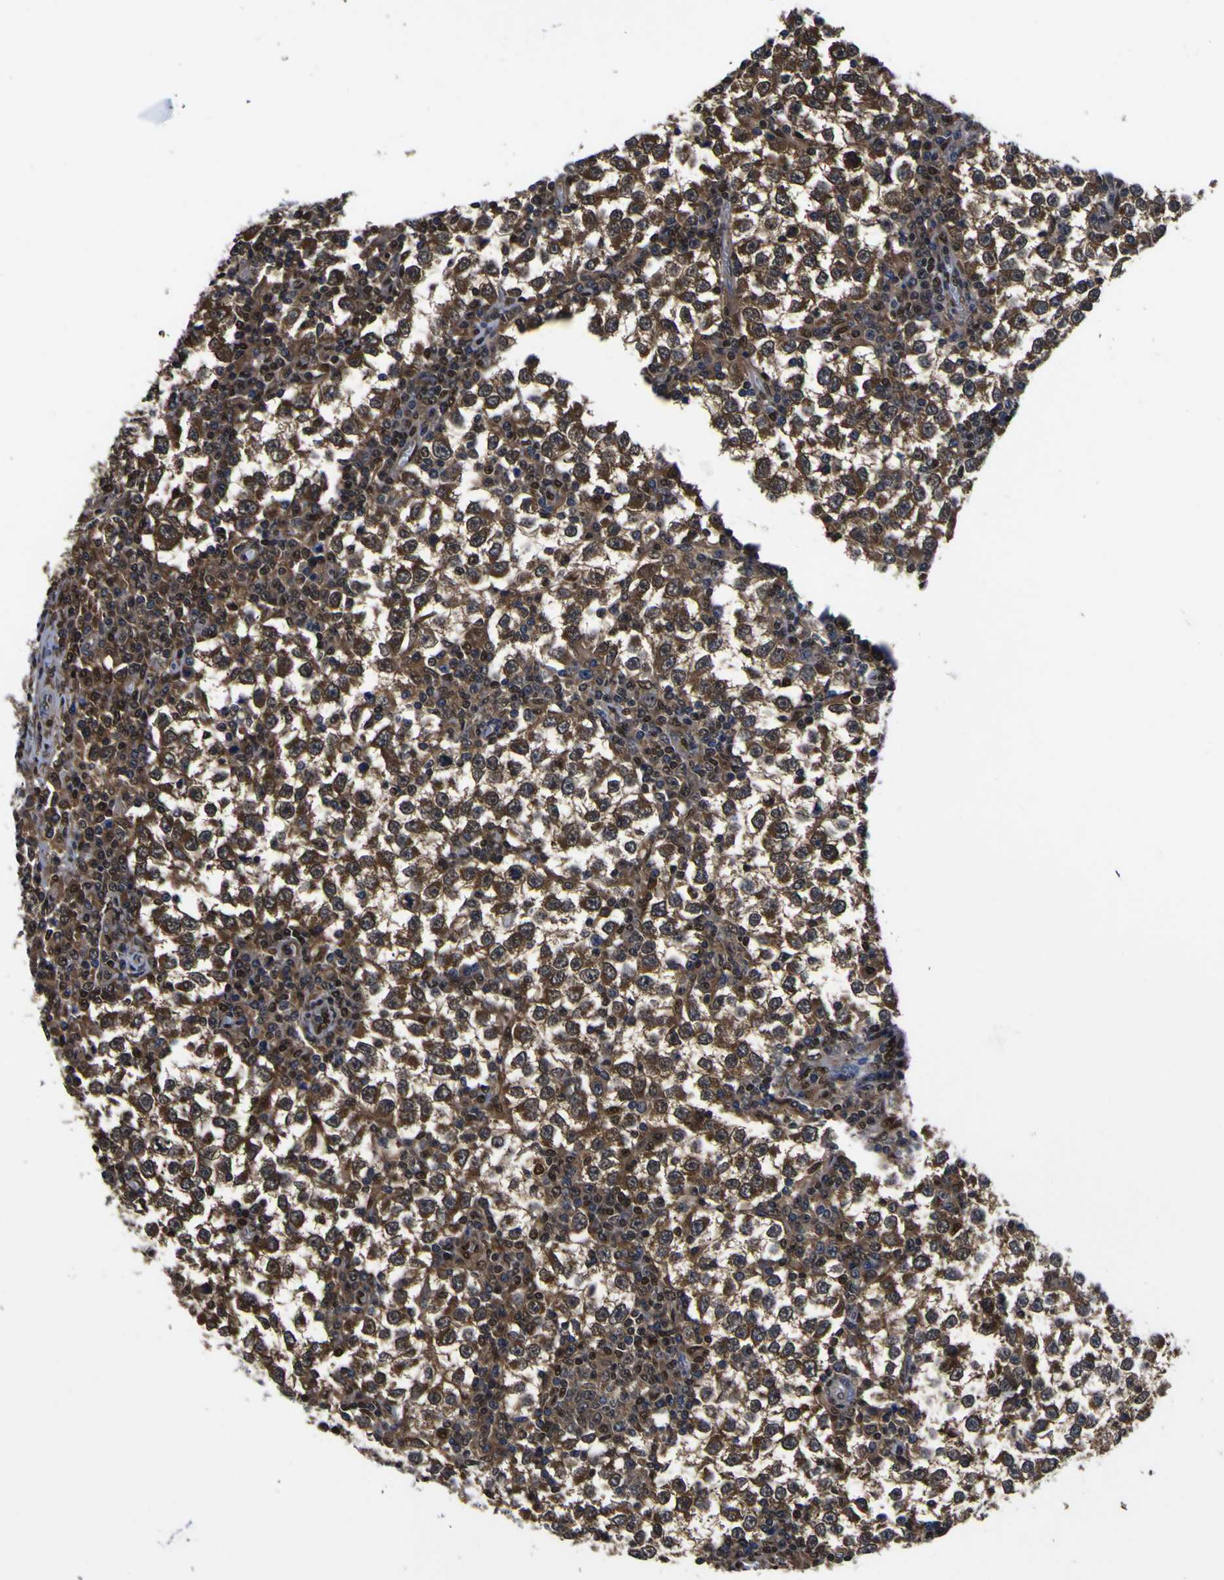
{"staining": {"intensity": "strong", "quantity": ">75%", "location": "cytoplasmic/membranous,nuclear"}, "tissue": "testis cancer", "cell_type": "Tumor cells", "image_type": "cancer", "snomed": [{"axis": "morphology", "description": "Seminoma, NOS"}, {"axis": "topography", "description": "Testis"}], "caption": "Protein analysis of testis cancer tissue exhibits strong cytoplasmic/membranous and nuclear expression in approximately >75% of tumor cells.", "gene": "FAM110B", "patient": {"sex": "male", "age": 65}}